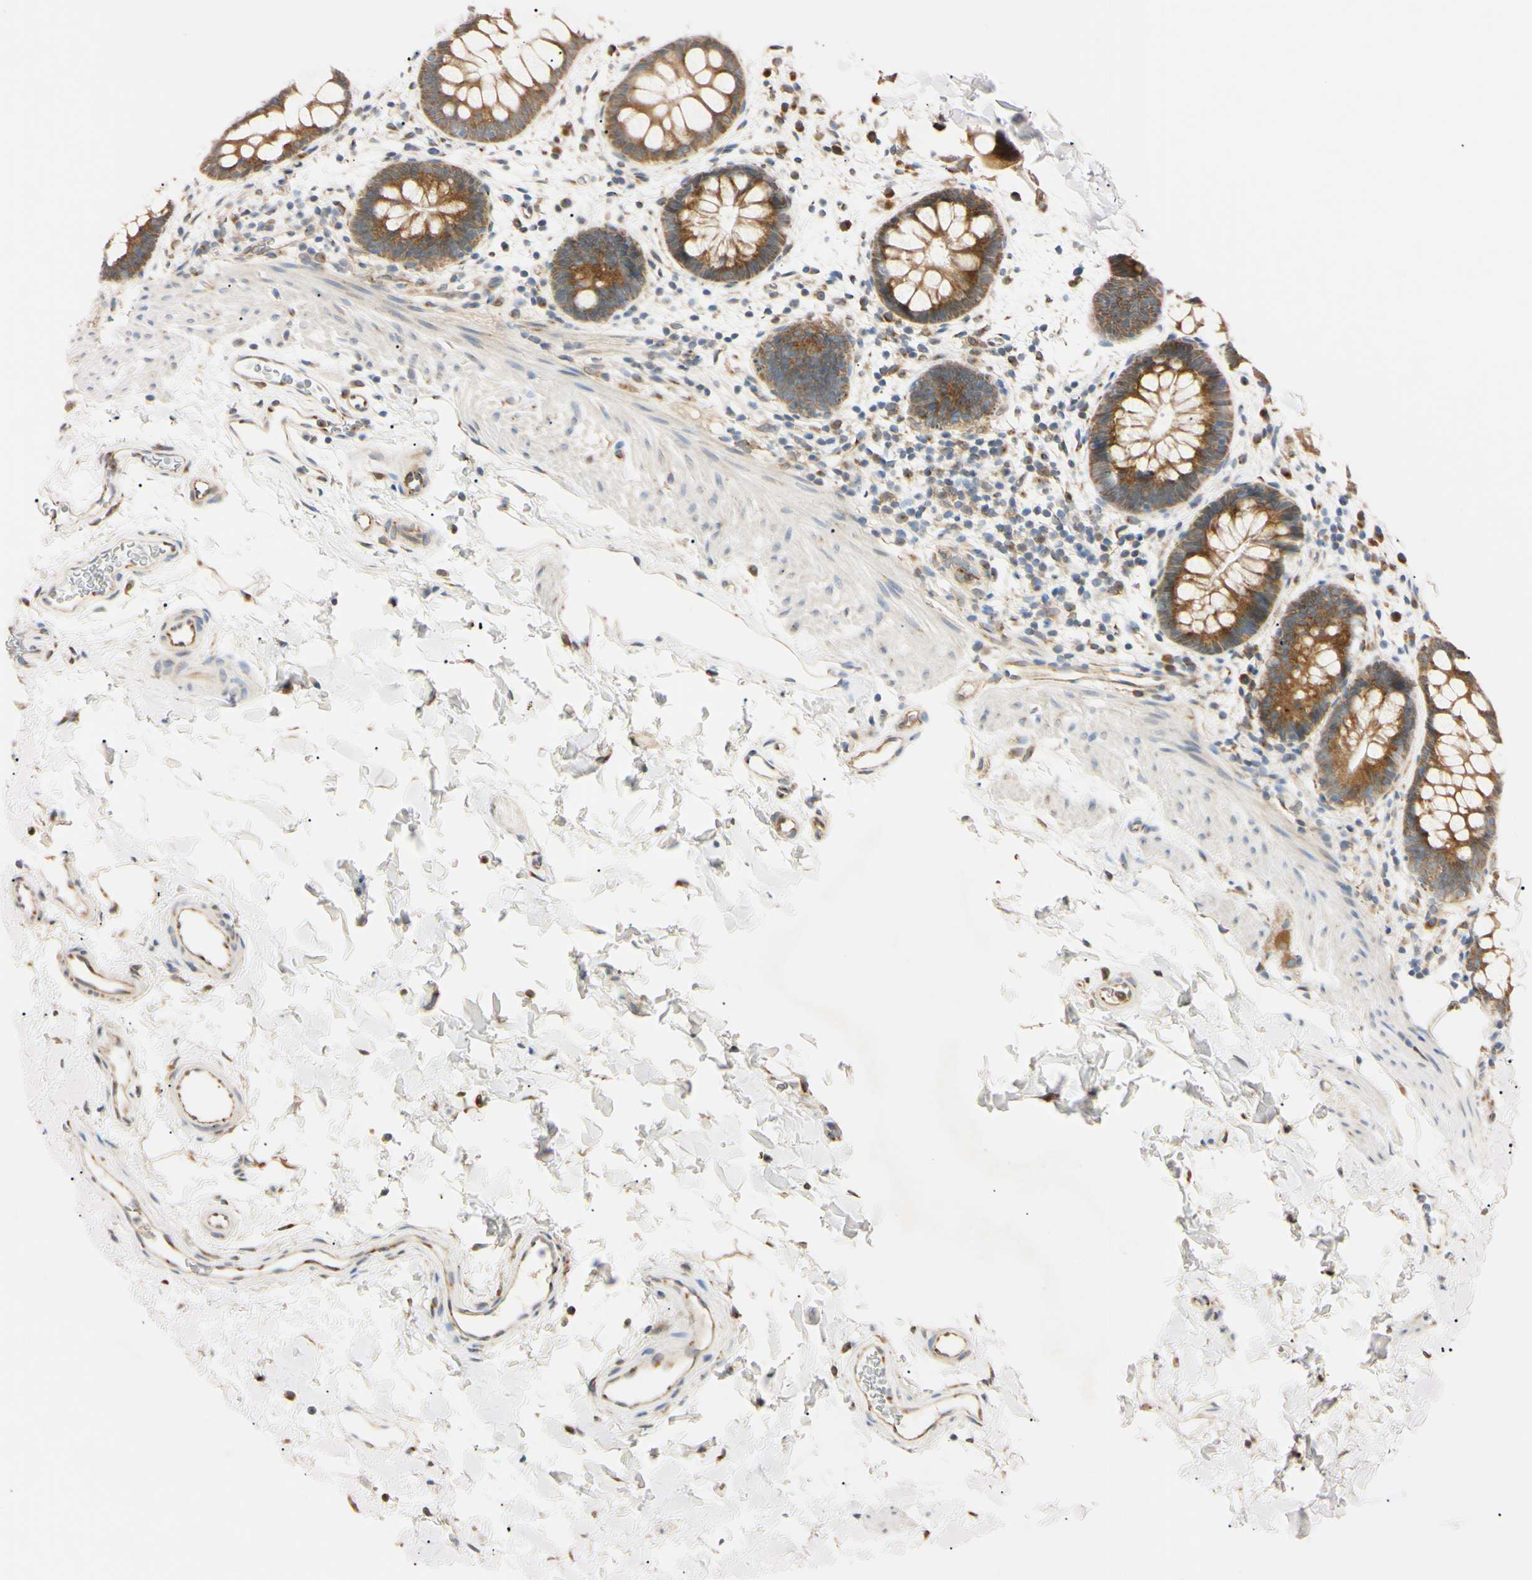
{"staining": {"intensity": "moderate", "quantity": ">75%", "location": "cytoplasmic/membranous"}, "tissue": "rectum", "cell_type": "Glandular cells", "image_type": "normal", "snomed": [{"axis": "morphology", "description": "Normal tissue, NOS"}, {"axis": "topography", "description": "Rectum"}], "caption": "Immunohistochemistry (IHC) (DAB) staining of unremarkable human rectum displays moderate cytoplasmic/membranous protein positivity in about >75% of glandular cells.", "gene": "IER3IP1", "patient": {"sex": "female", "age": 24}}